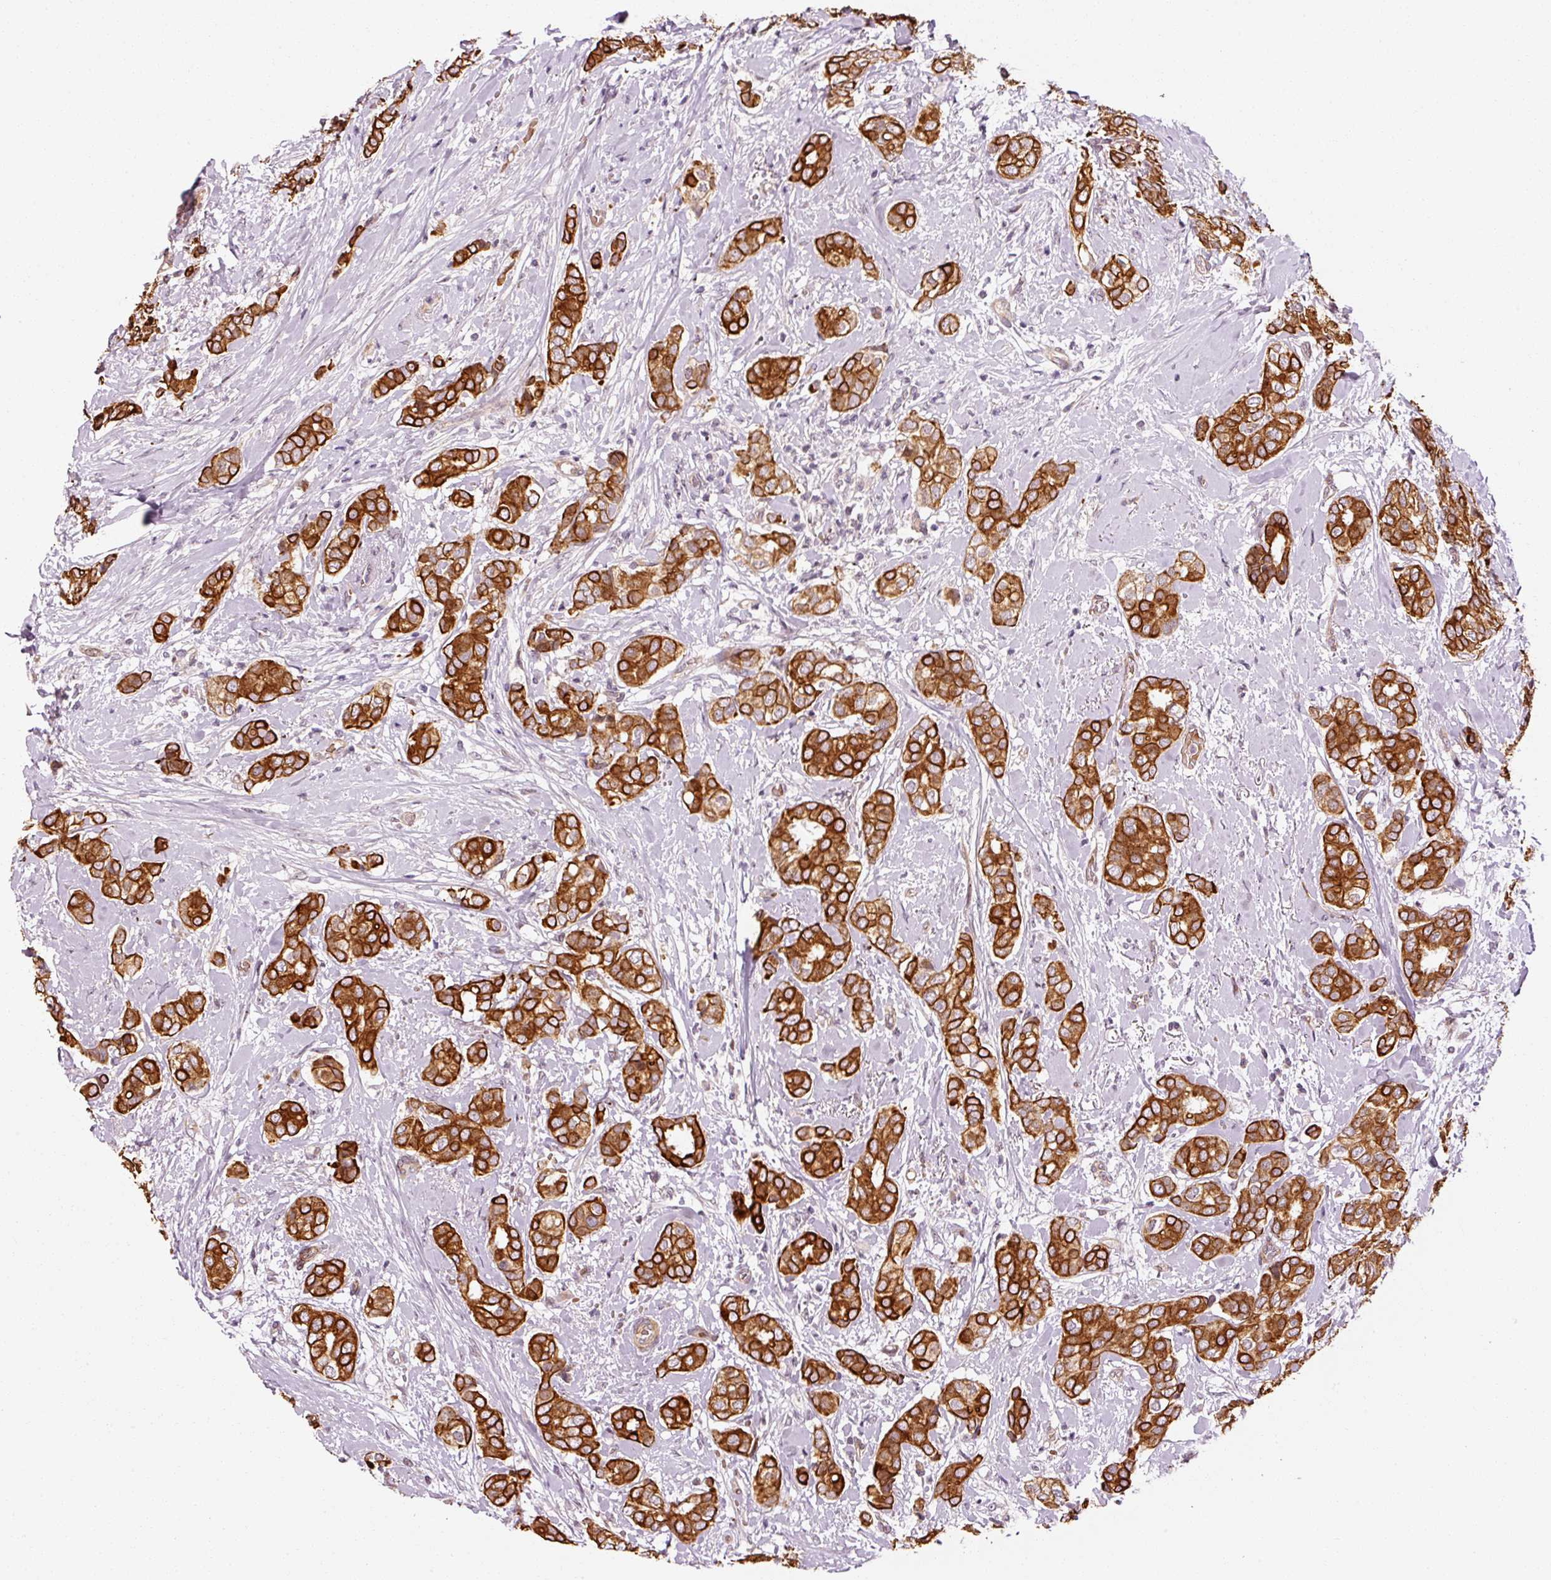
{"staining": {"intensity": "strong", "quantity": ">75%", "location": "cytoplasmic/membranous"}, "tissue": "breast cancer", "cell_type": "Tumor cells", "image_type": "cancer", "snomed": [{"axis": "morphology", "description": "Duct carcinoma"}, {"axis": "topography", "description": "Breast"}], "caption": "Breast infiltrating ductal carcinoma stained with immunohistochemistry (IHC) displays strong cytoplasmic/membranous expression in approximately >75% of tumor cells.", "gene": "ANKRD20A1", "patient": {"sex": "female", "age": 73}}